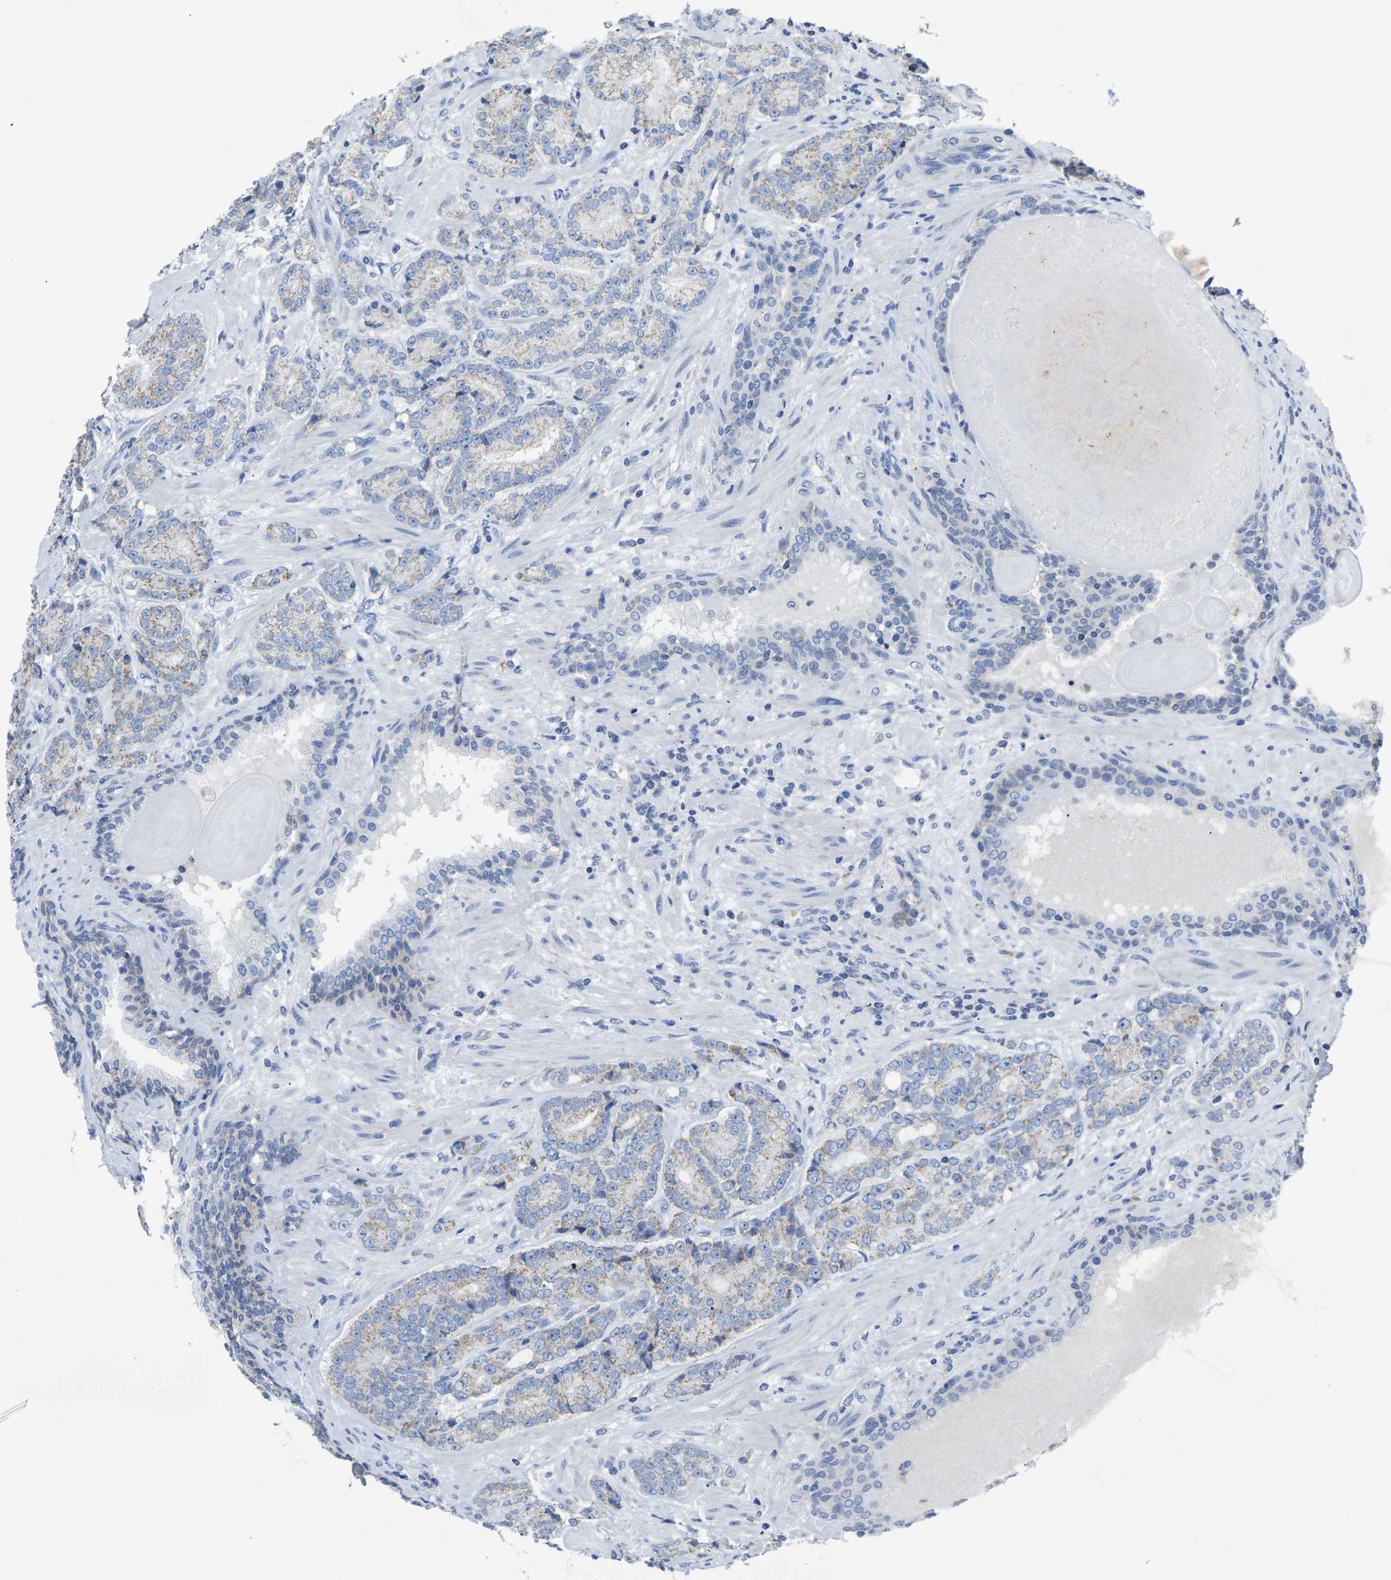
{"staining": {"intensity": "weak", "quantity": "25%-75%", "location": "cytoplasmic/membranous"}, "tissue": "prostate cancer", "cell_type": "Tumor cells", "image_type": "cancer", "snomed": [{"axis": "morphology", "description": "Adenocarcinoma, High grade"}, {"axis": "topography", "description": "Prostate"}], "caption": "This histopathology image exhibits IHC staining of prostate cancer (high-grade adenocarcinoma), with low weak cytoplasmic/membranous positivity in approximately 25%-75% of tumor cells.", "gene": "ETFA", "patient": {"sex": "male", "age": 61}}